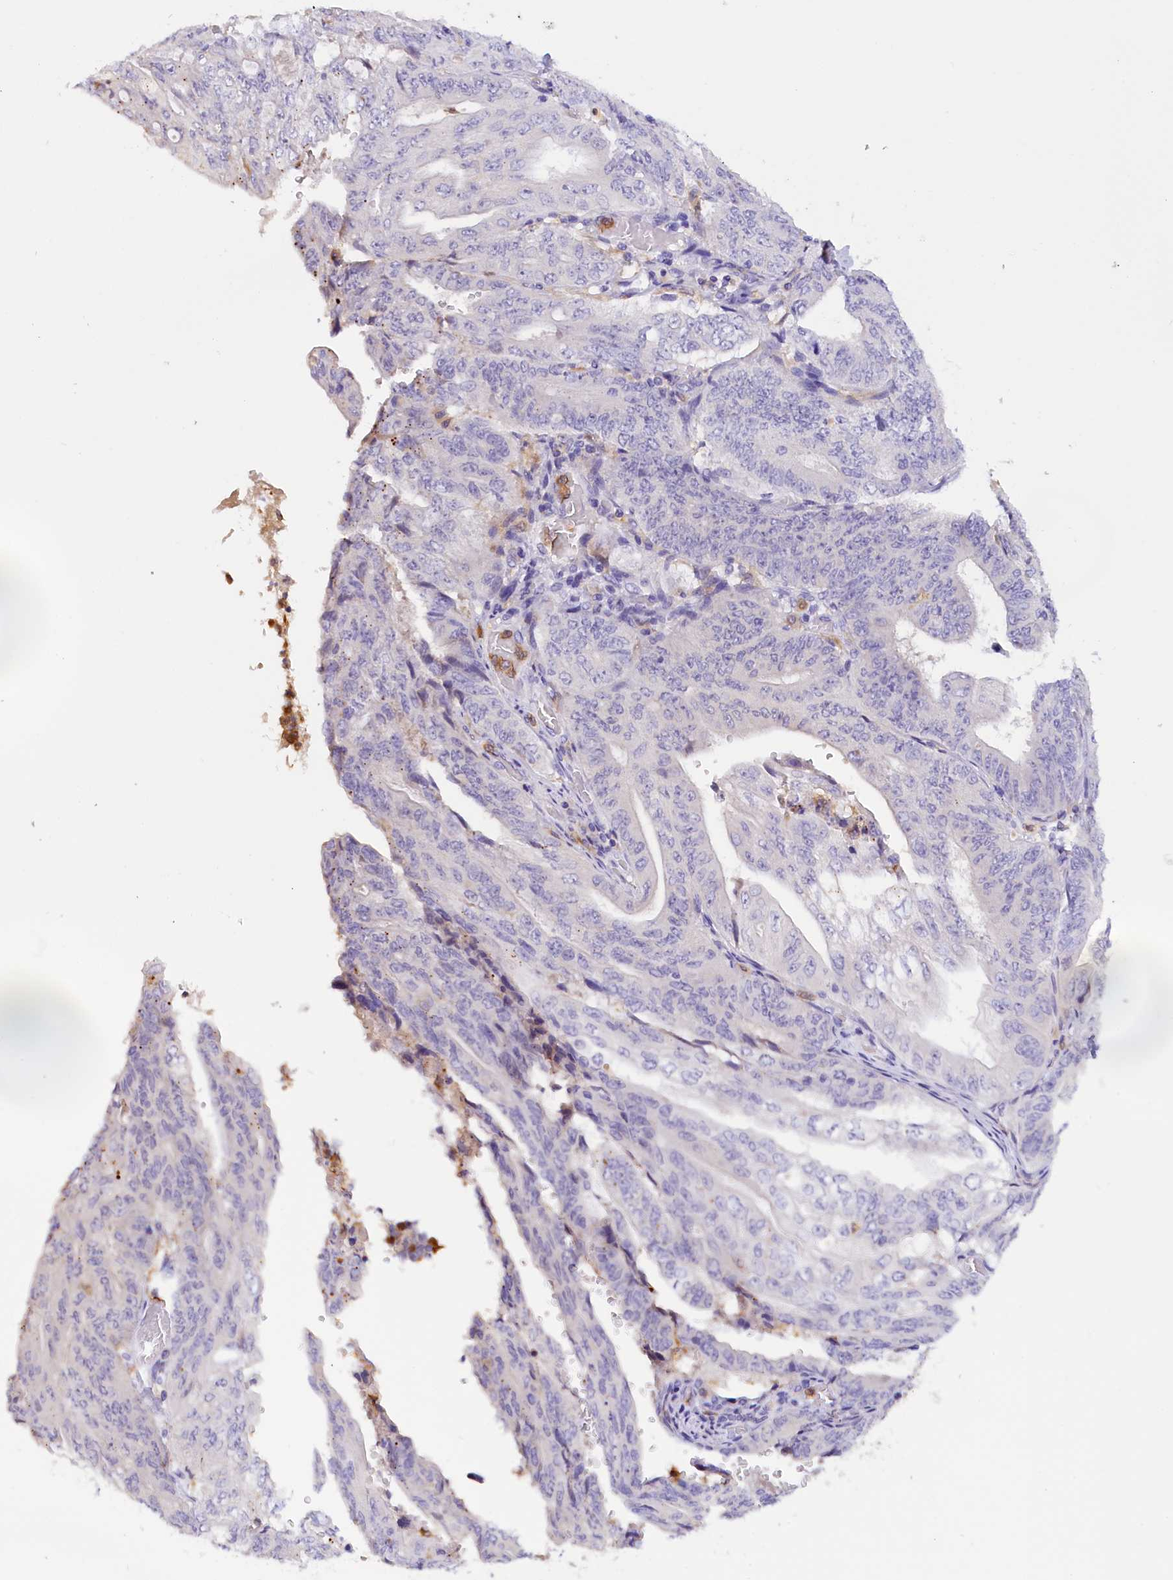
{"staining": {"intensity": "negative", "quantity": "none", "location": "none"}, "tissue": "stomach cancer", "cell_type": "Tumor cells", "image_type": "cancer", "snomed": [{"axis": "morphology", "description": "Adenocarcinoma, NOS"}, {"axis": "topography", "description": "Stomach"}], "caption": "Stomach cancer was stained to show a protein in brown. There is no significant positivity in tumor cells. (DAB immunohistochemistry visualized using brightfield microscopy, high magnification).", "gene": "FAM149B1", "patient": {"sex": "female", "age": 73}}